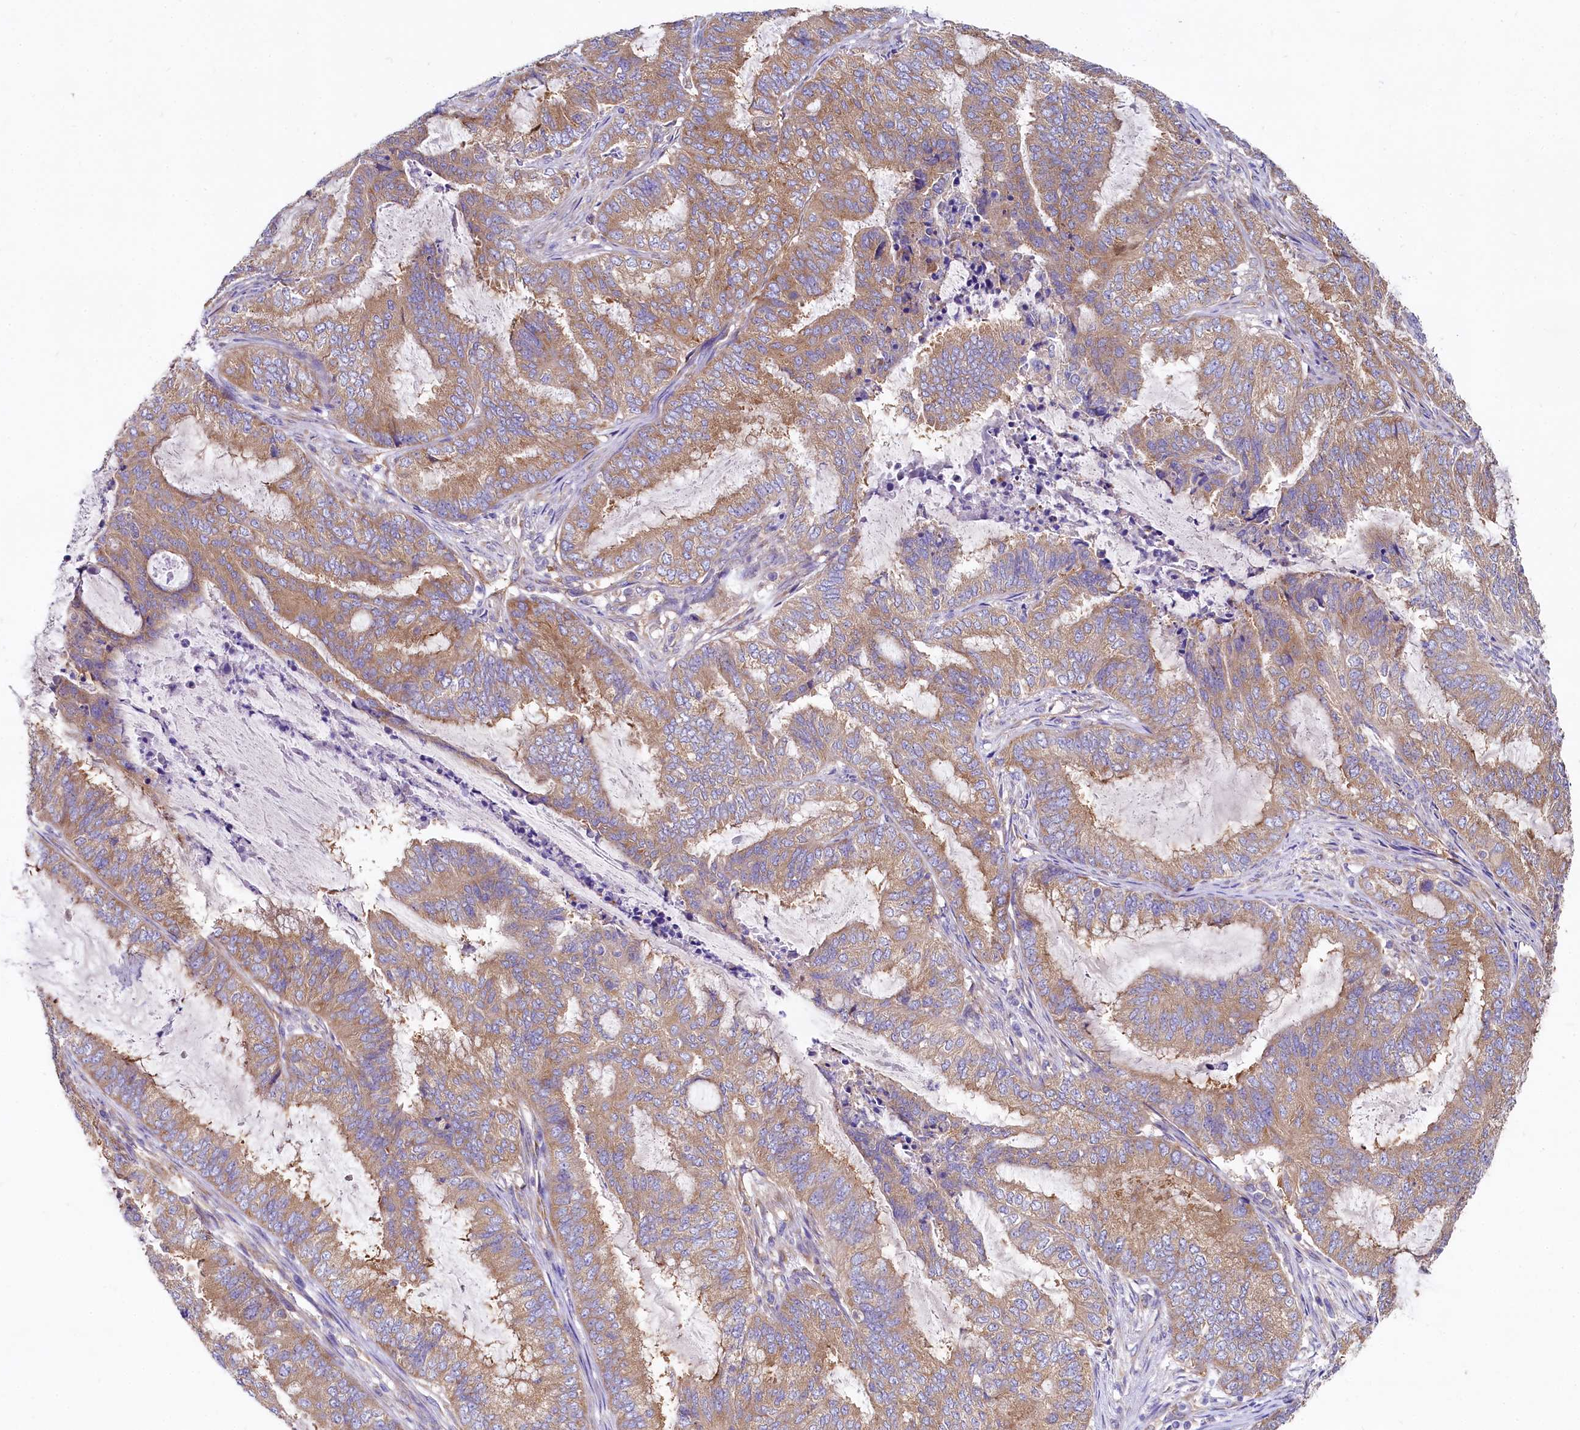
{"staining": {"intensity": "moderate", "quantity": ">75%", "location": "cytoplasmic/membranous"}, "tissue": "endometrial cancer", "cell_type": "Tumor cells", "image_type": "cancer", "snomed": [{"axis": "morphology", "description": "Adenocarcinoma, NOS"}, {"axis": "topography", "description": "Endometrium"}], "caption": "Moderate cytoplasmic/membranous staining for a protein is appreciated in approximately >75% of tumor cells of endometrial adenocarcinoma using IHC.", "gene": "QARS1", "patient": {"sex": "female", "age": 51}}